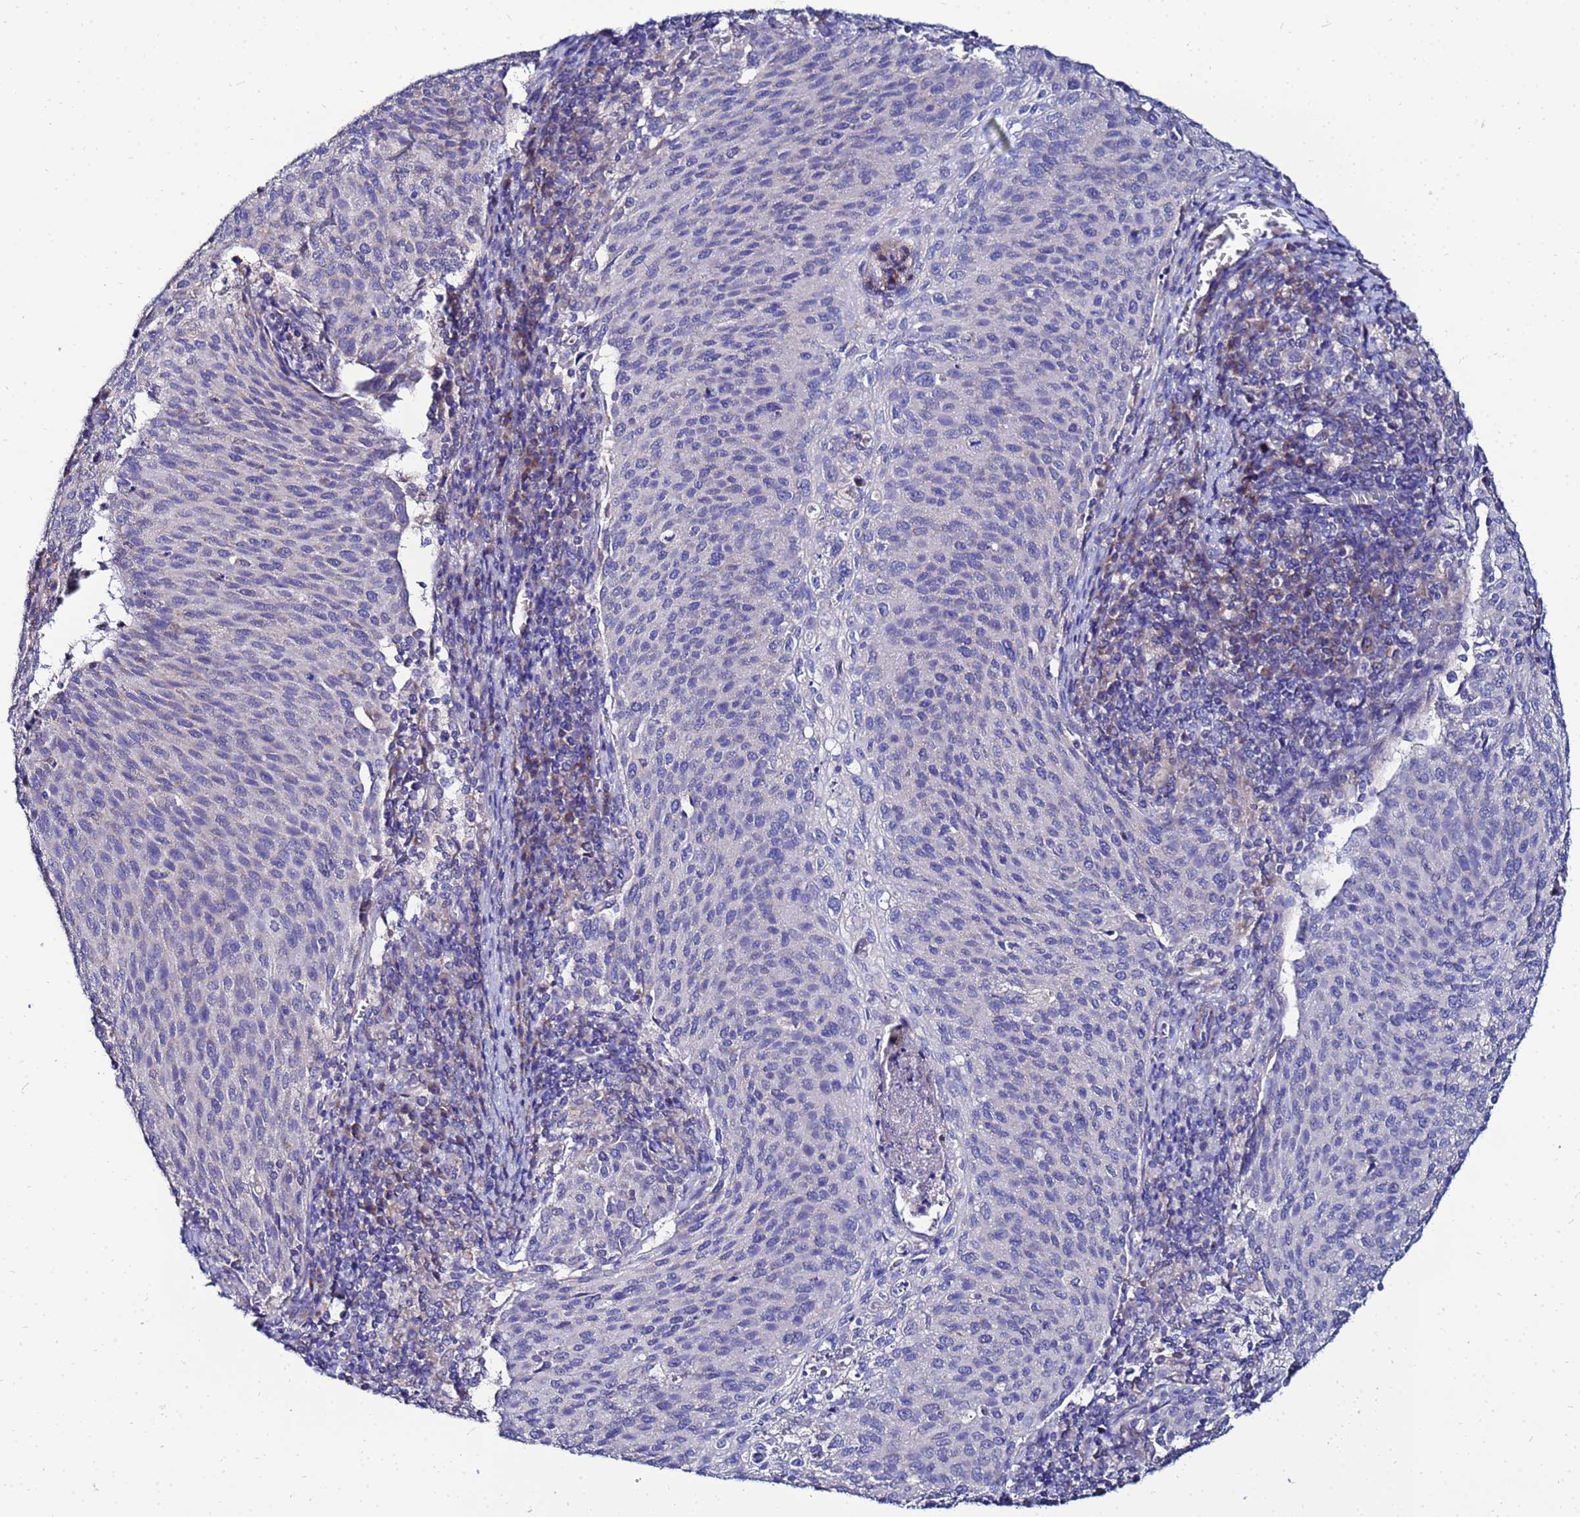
{"staining": {"intensity": "negative", "quantity": "none", "location": "none"}, "tissue": "cervical cancer", "cell_type": "Tumor cells", "image_type": "cancer", "snomed": [{"axis": "morphology", "description": "Squamous cell carcinoma, NOS"}, {"axis": "topography", "description": "Cervix"}], "caption": "High power microscopy image of an IHC photomicrograph of cervical cancer (squamous cell carcinoma), revealing no significant staining in tumor cells.", "gene": "FAHD2A", "patient": {"sex": "female", "age": 46}}